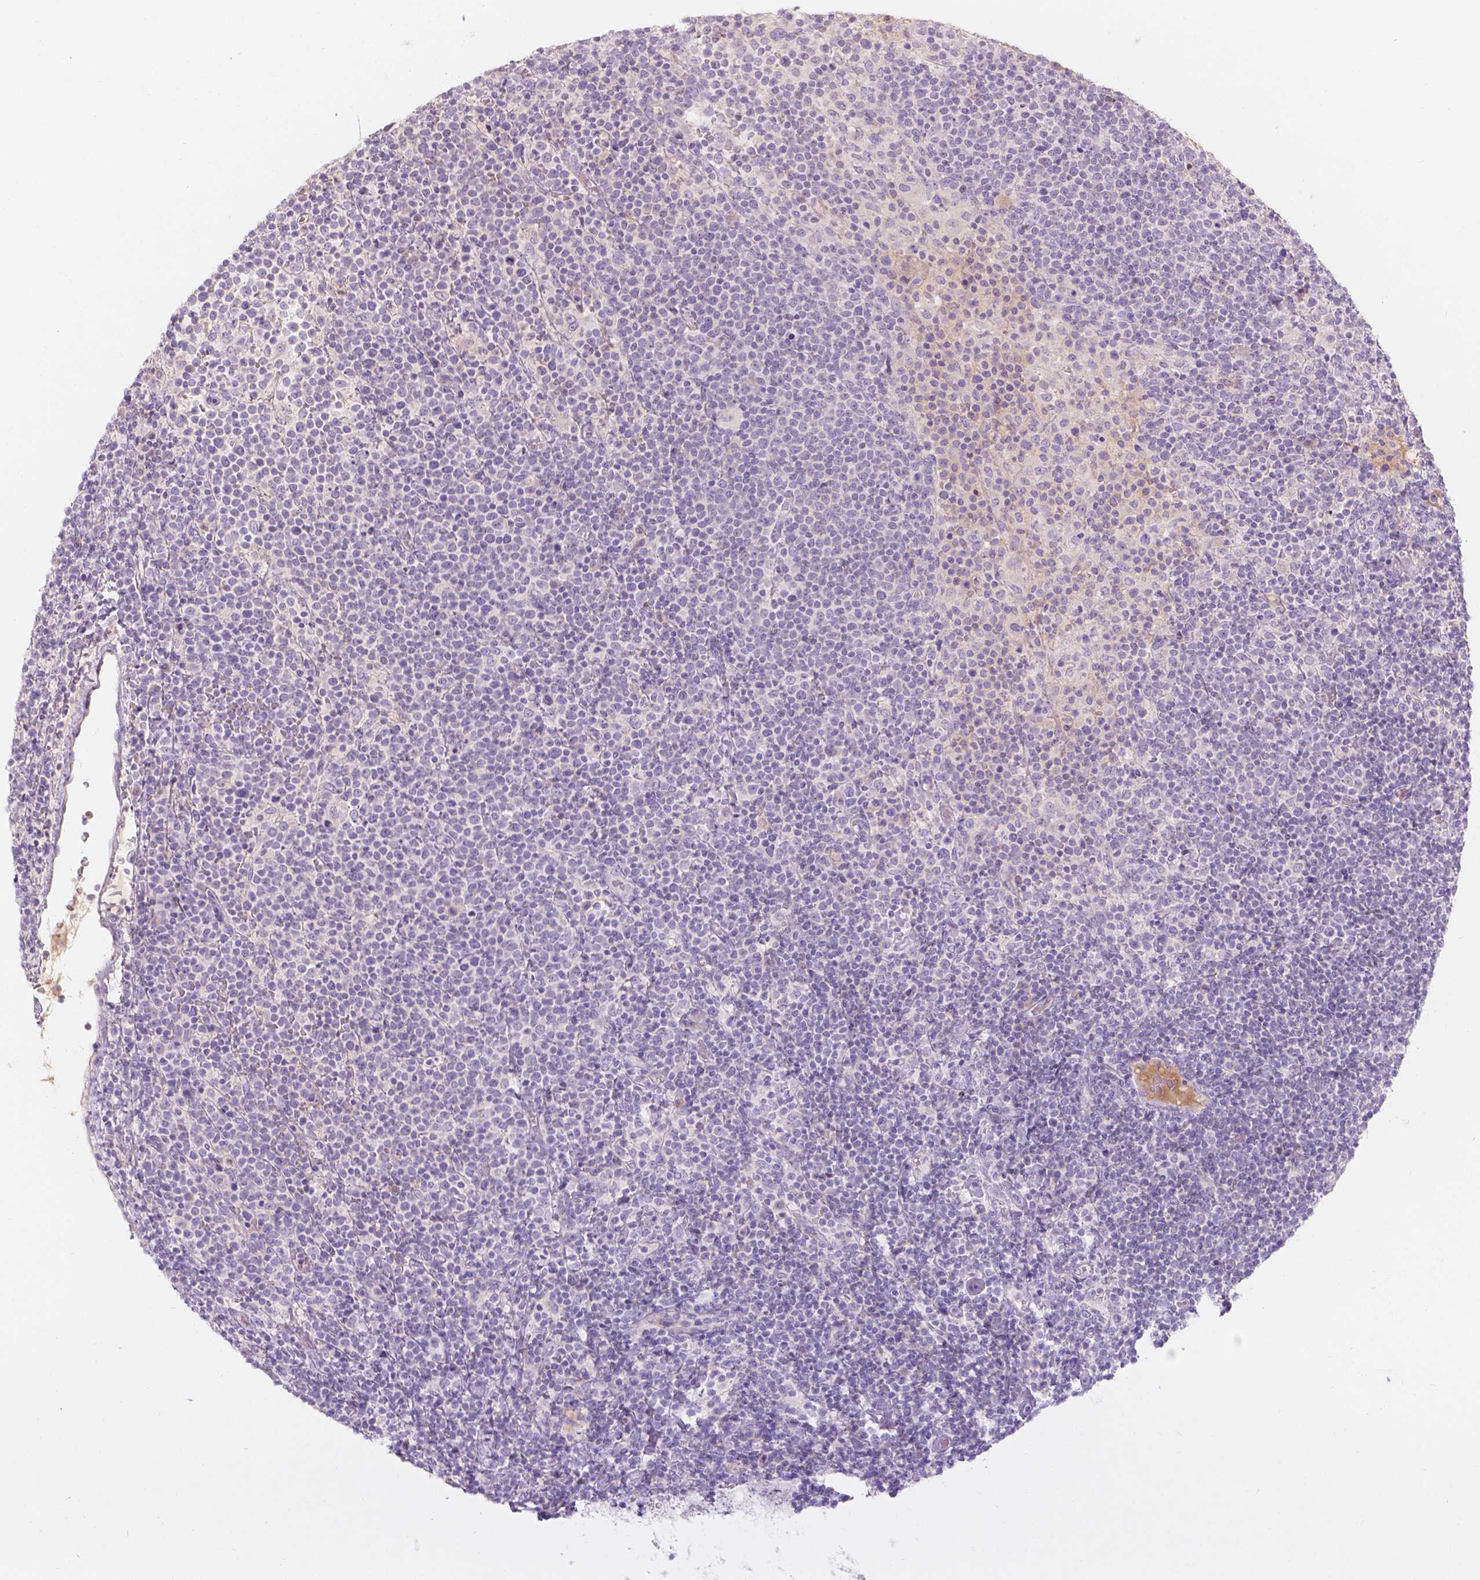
{"staining": {"intensity": "negative", "quantity": "none", "location": "none"}, "tissue": "lymphoma", "cell_type": "Tumor cells", "image_type": "cancer", "snomed": [{"axis": "morphology", "description": "Malignant lymphoma, non-Hodgkin's type, High grade"}, {"axis": "topography", "description": "Lymph node"}], "caption": "Protein analysis of lymphoma displays no significant positivity in tumor cells.", "gene": "DCAF4L1", "patient": {"sex": "male", "age": 61}}